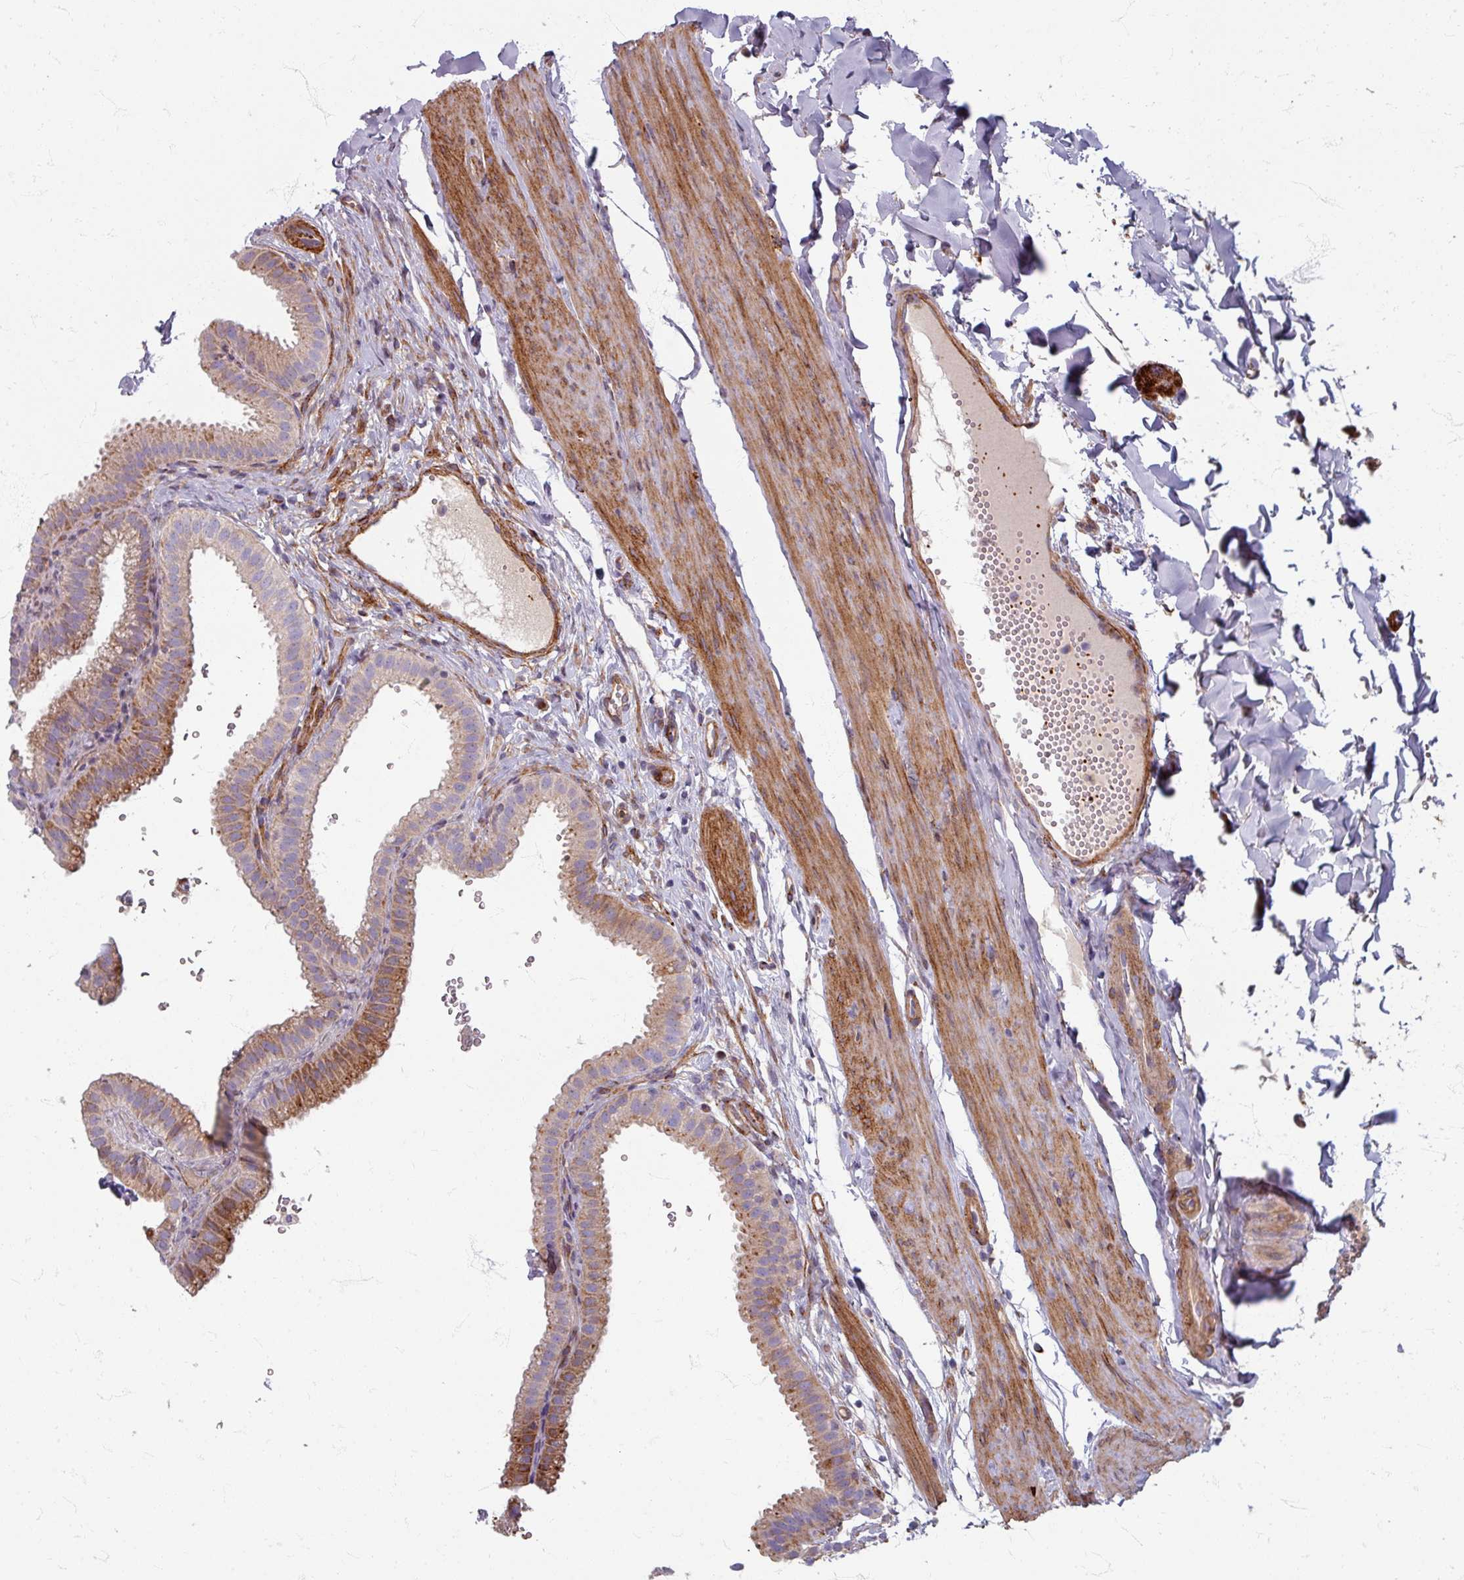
{"staining": {"intensity": "moderate", "quantity": "<25%", "location": "cytoplasmic/membranous"}, "tissue": "gallbladder", "cell_type": "Glandular cells", "image_type": "normal", "snomed": [{"axis": "morphology", "description": "Normal tissue, NOS"}, {"axis": "topography", "description": "Gallbladder"}], "caption": "Benign gallbladder was stained to show a protein in brown. There is low levels of moderate cytoplasmic/membranous staining in approximately <25% of glandular cells.", "gene": "GABARAPL1", "patient": {"sex": "female", "age": 61}}